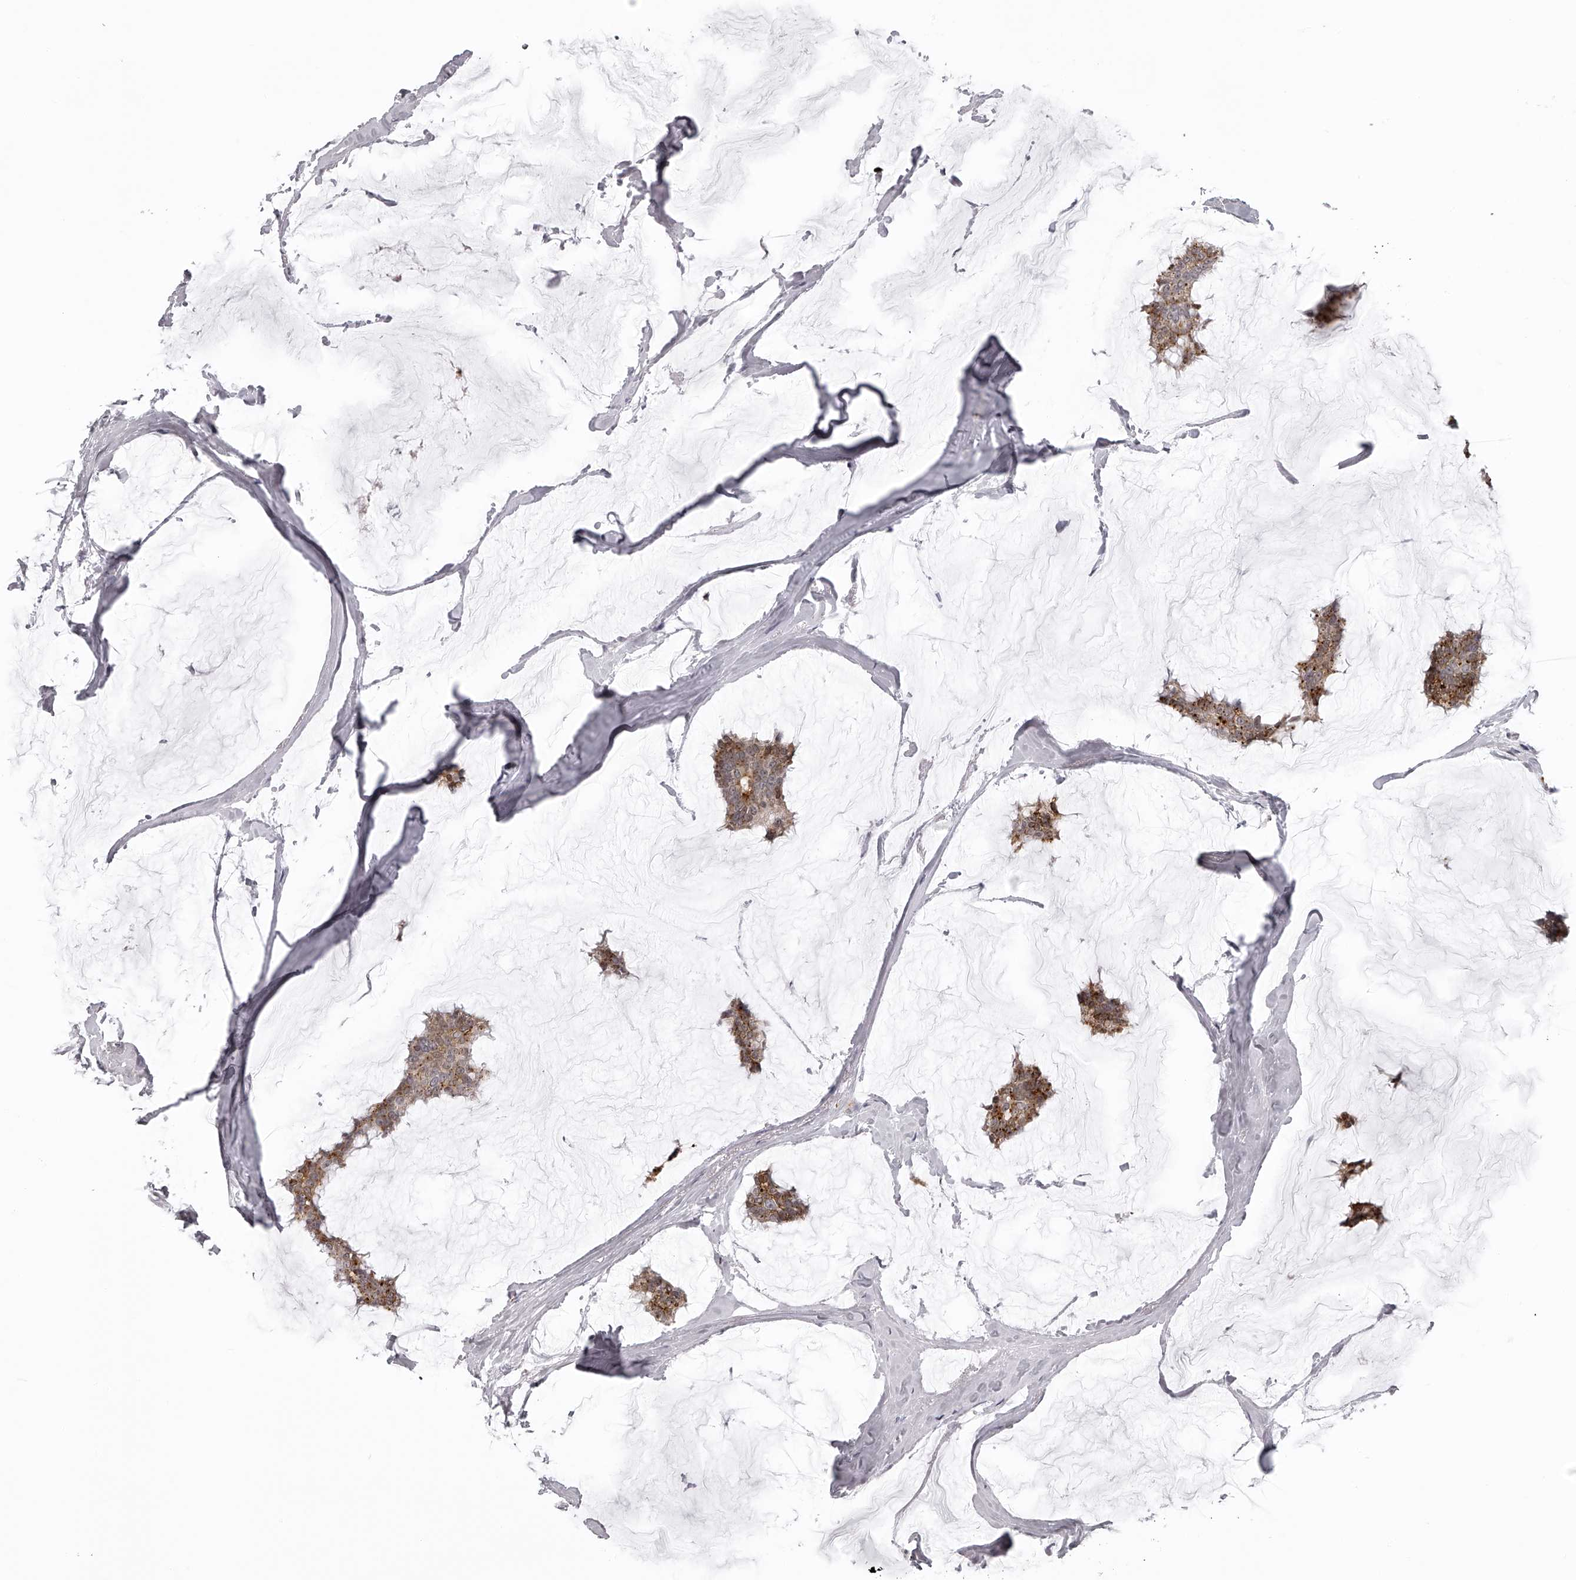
{"staining": {"intensity": "moderate", "quantity": "25%-75%", "location": "cytoplasmic/membranous"}, "tissue": "breast cancer", "cell_type": "Tumor cells", "image_type": "cancer", "snomed": [{"axis": "morphology", "description": "Duct carcinoma"}, {"axis": "topography", "description": "Breast"}], "caption": "Immunohistochemical staining of human breast cancer (infiltrating ductal carcinoma) reveals medium levels of moderate cytoplasmic/membranous protein expression in about 25%-75% of tumor cells. The staining was performed using DAB (3,3'-diaminobenzidine) to visualize the protein expression in brown, while the nuclei were stained in blue with hematoxylin (Magnification: 20x).", "gene": "RNF220", "patient": {"sex": "female", "age": 93}}